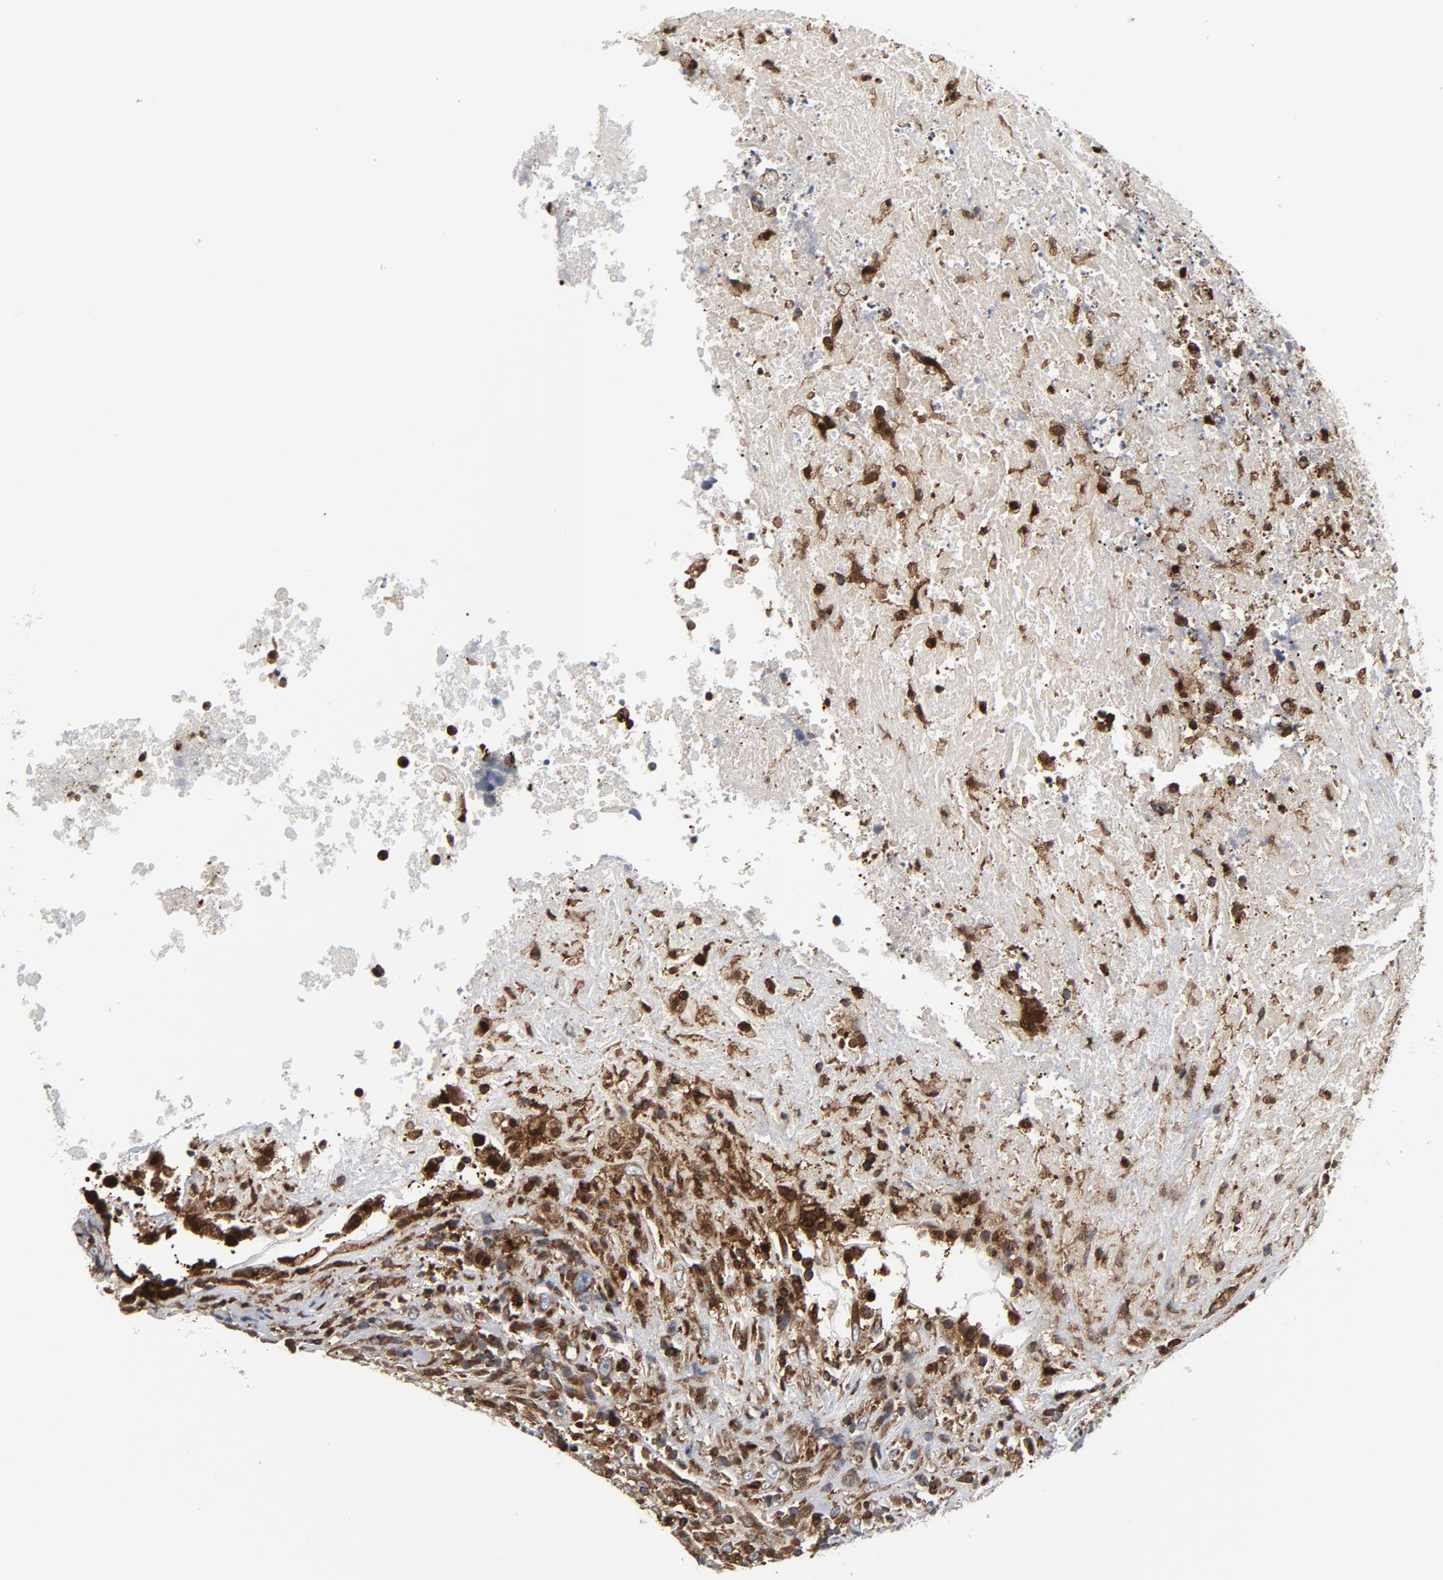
{"staining": {"intensity": "moderate", "quantity": ">75%", "location": "cytoplasmic/membranous"}, "tissue": "testis cancer", "cell_type": "Tumor cells", "image_type": "cancer", "snomed": [{"axis": "morphology", "description": "Necrosis, NOS"}, {"axis": "morphology", "description": "Carcinoma, Embryonal, NOS"}, {"axis": "topography", "description": "Testis"}], "caption": "Human testis embryonal carcinoma stained with a protein marker exhibits moderate staining in tumor cells.", "gene": "YES1", "patient": {"sex": "male", "age": 19}}